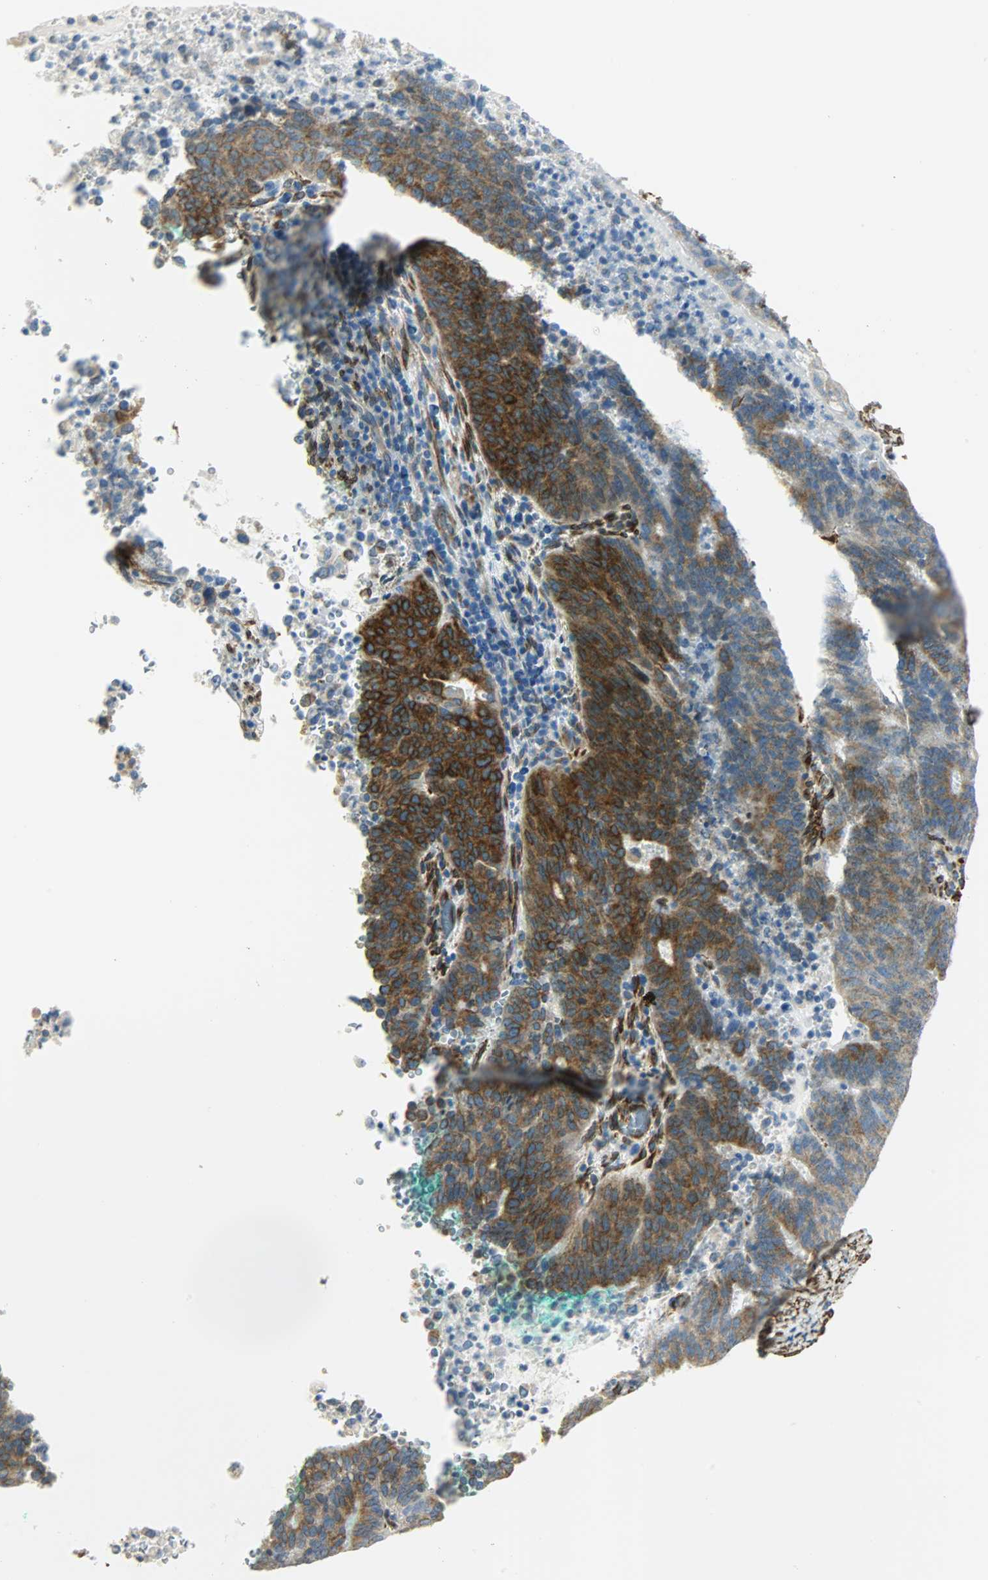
{"staining": {"intensity": "strong", "quantity": ">75%", "location": "cytoplasmic/membranous"}, "tissue": "cervical cancer", "cell_type": "Tumor cells", "image_type": "cancer", "snomed": [{"axis": "morphology", "description": "Adenocarcinoma, NOS"}, {"axis": "topography", "description": "Cervix"}], "caption": "Immunohistochemical staining of cervical adenocarcinoma displays high levels of strong cytoplasmic/membranous staining in approximately >75% of tumor cells.", "gene": "PKD2", "patient": {"sex": "female", "age": 44}}